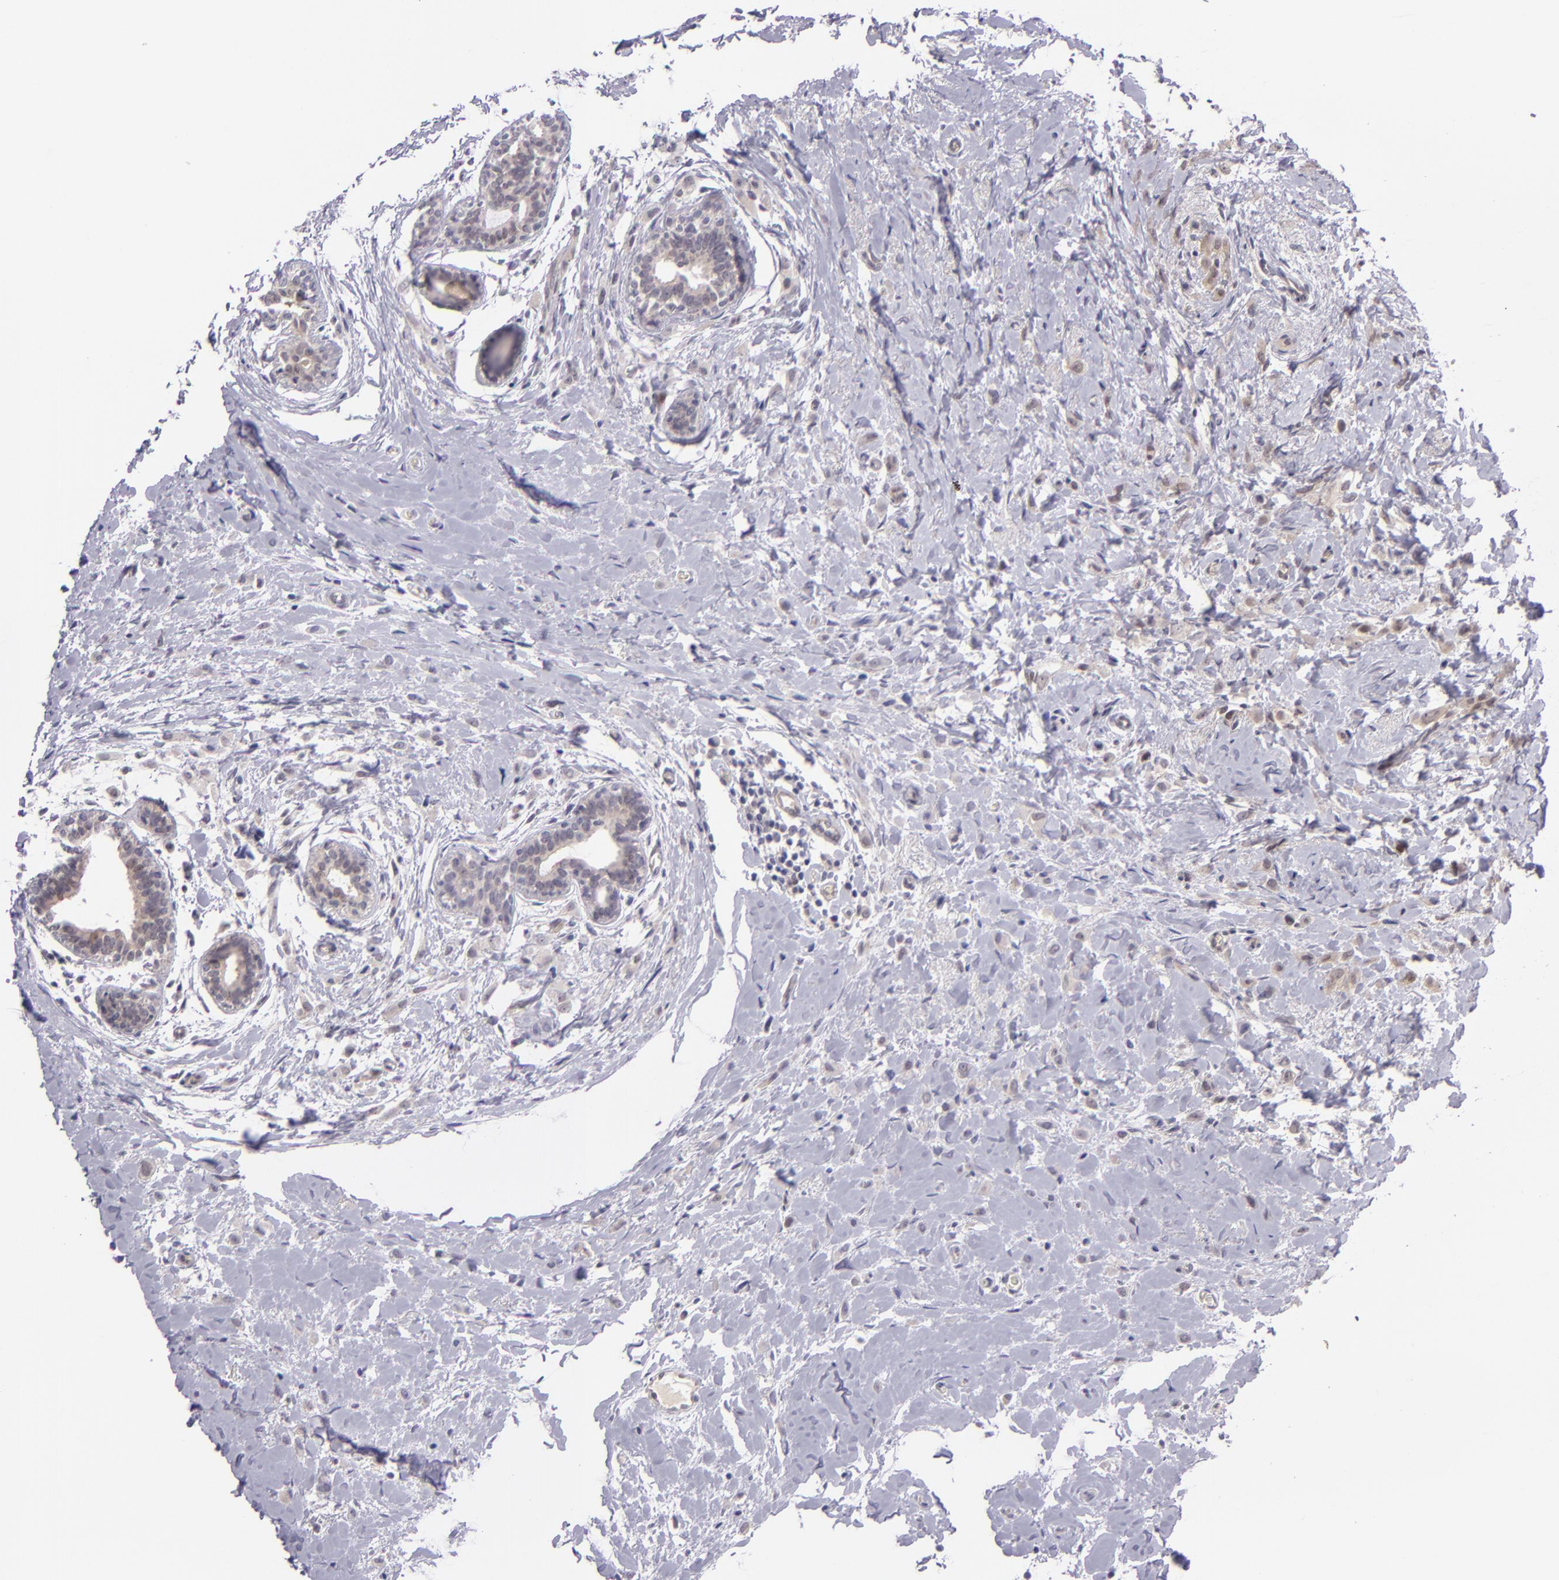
{"staining": {"intensity": "negative", "quantity": "none", "location": "none"}, "tissue": "breast cancer", "cell_type": "Tumor cells", "image_type": "cancer", "snomed": [{"axis": "morphology", "description": "Lobular carcinoma"}, {"axis": "topography", "description": "Breast"}], "caption": "Tumor cells show no significant protein staining in breast lobular carcinoma.", "gene": "CSE1L", "patient": {"sex": "female", "age": 57}}